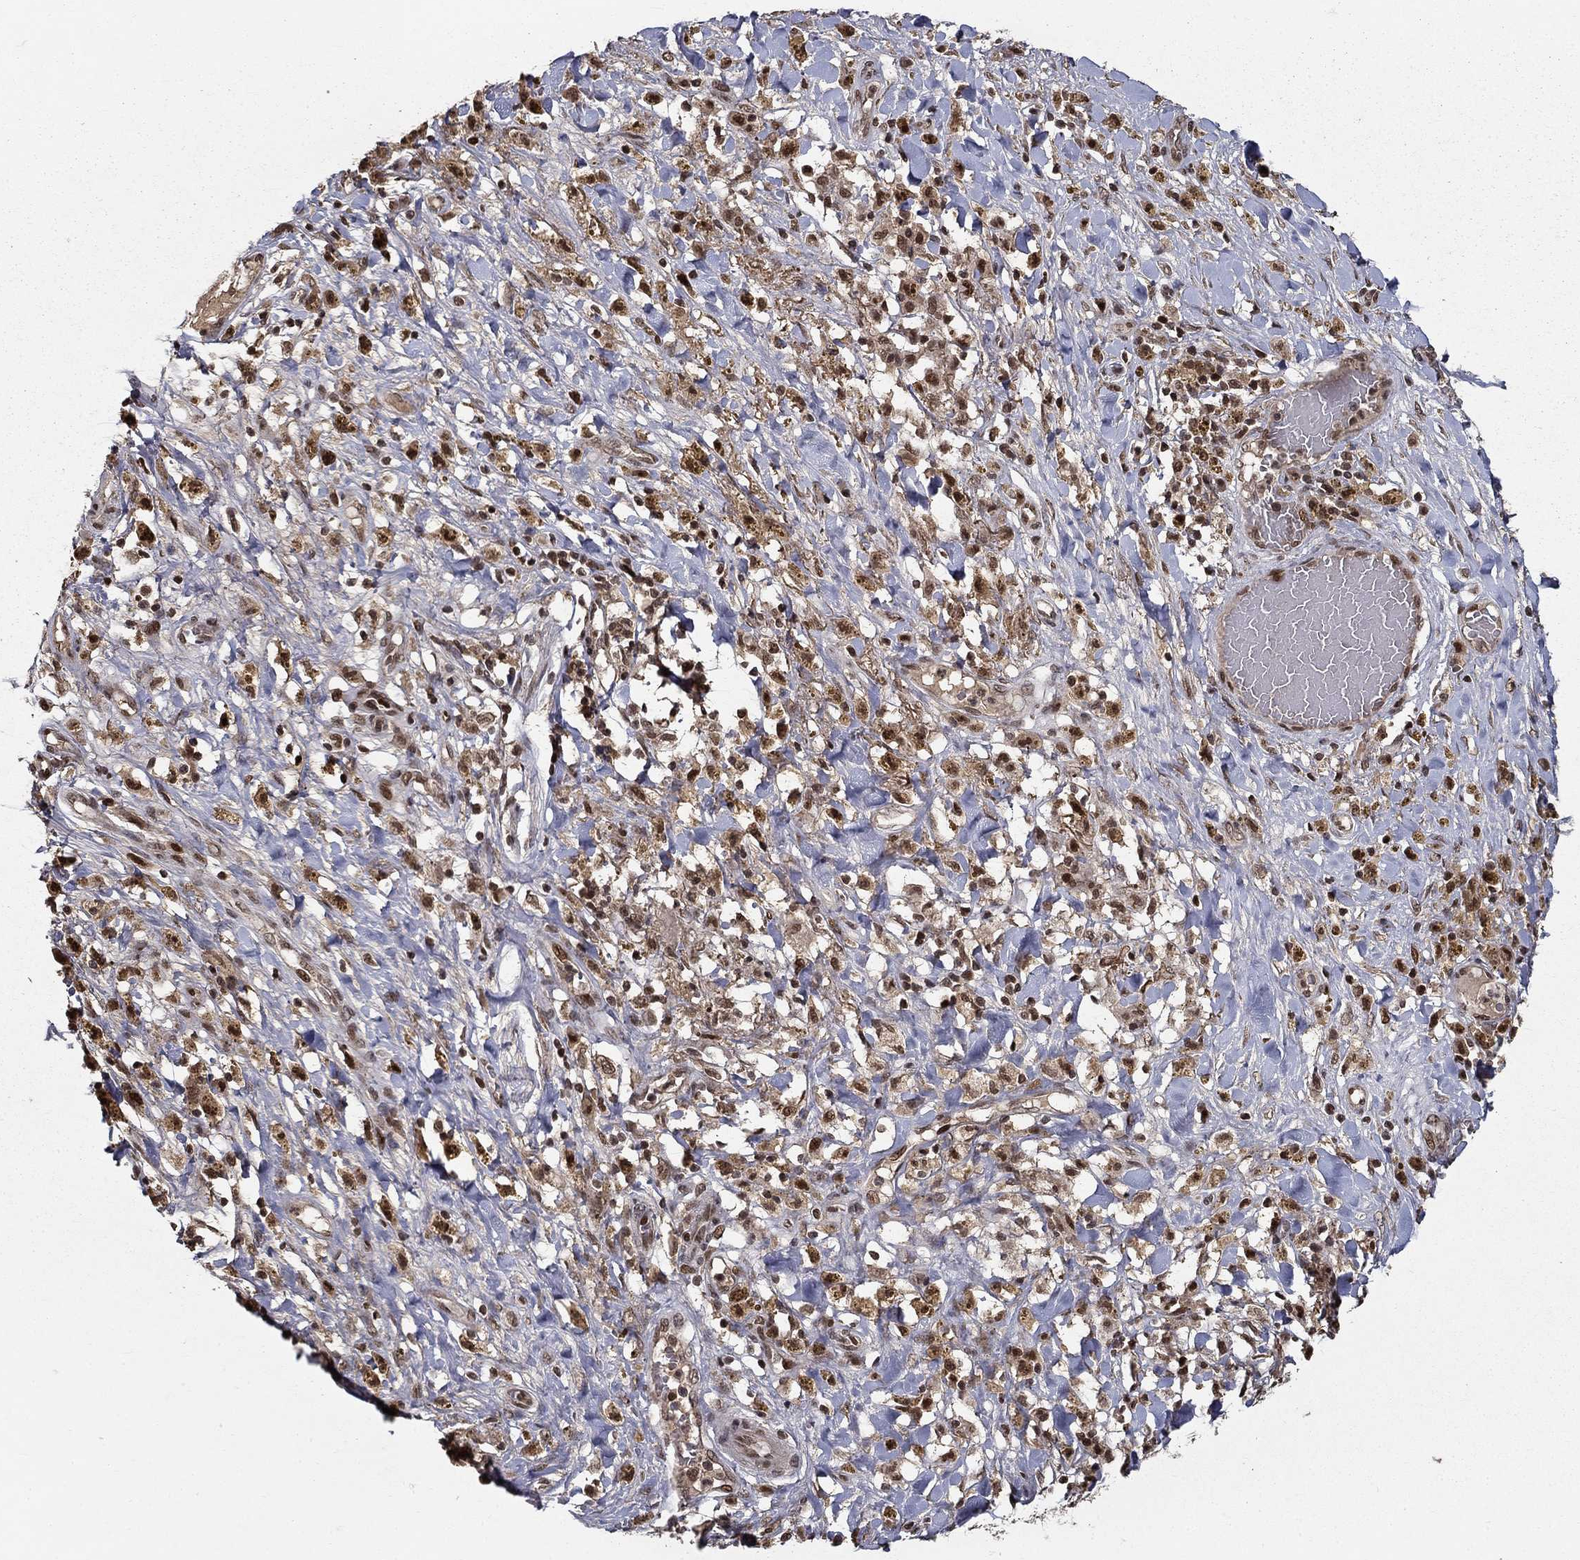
{"staining": {"intensity": "moderate", "quantity": "25%-75%", "location": "nuclear"}, "tissue": "melanoma", "cell_type": "Tumor cells", "image_type": "cancer", "snomed": [{"axis": "morphology", "description": "Malignant melanoma, NOS"}, {"axis": "topography", "description": "Skin"}], "caption": "Protein staining shows moderate nuclear staining in approximately 25%-75% of tumor cells in malignant melanoma.", "gene": "CDCA7L", "patient": {"sex": "female", "age": 91}}